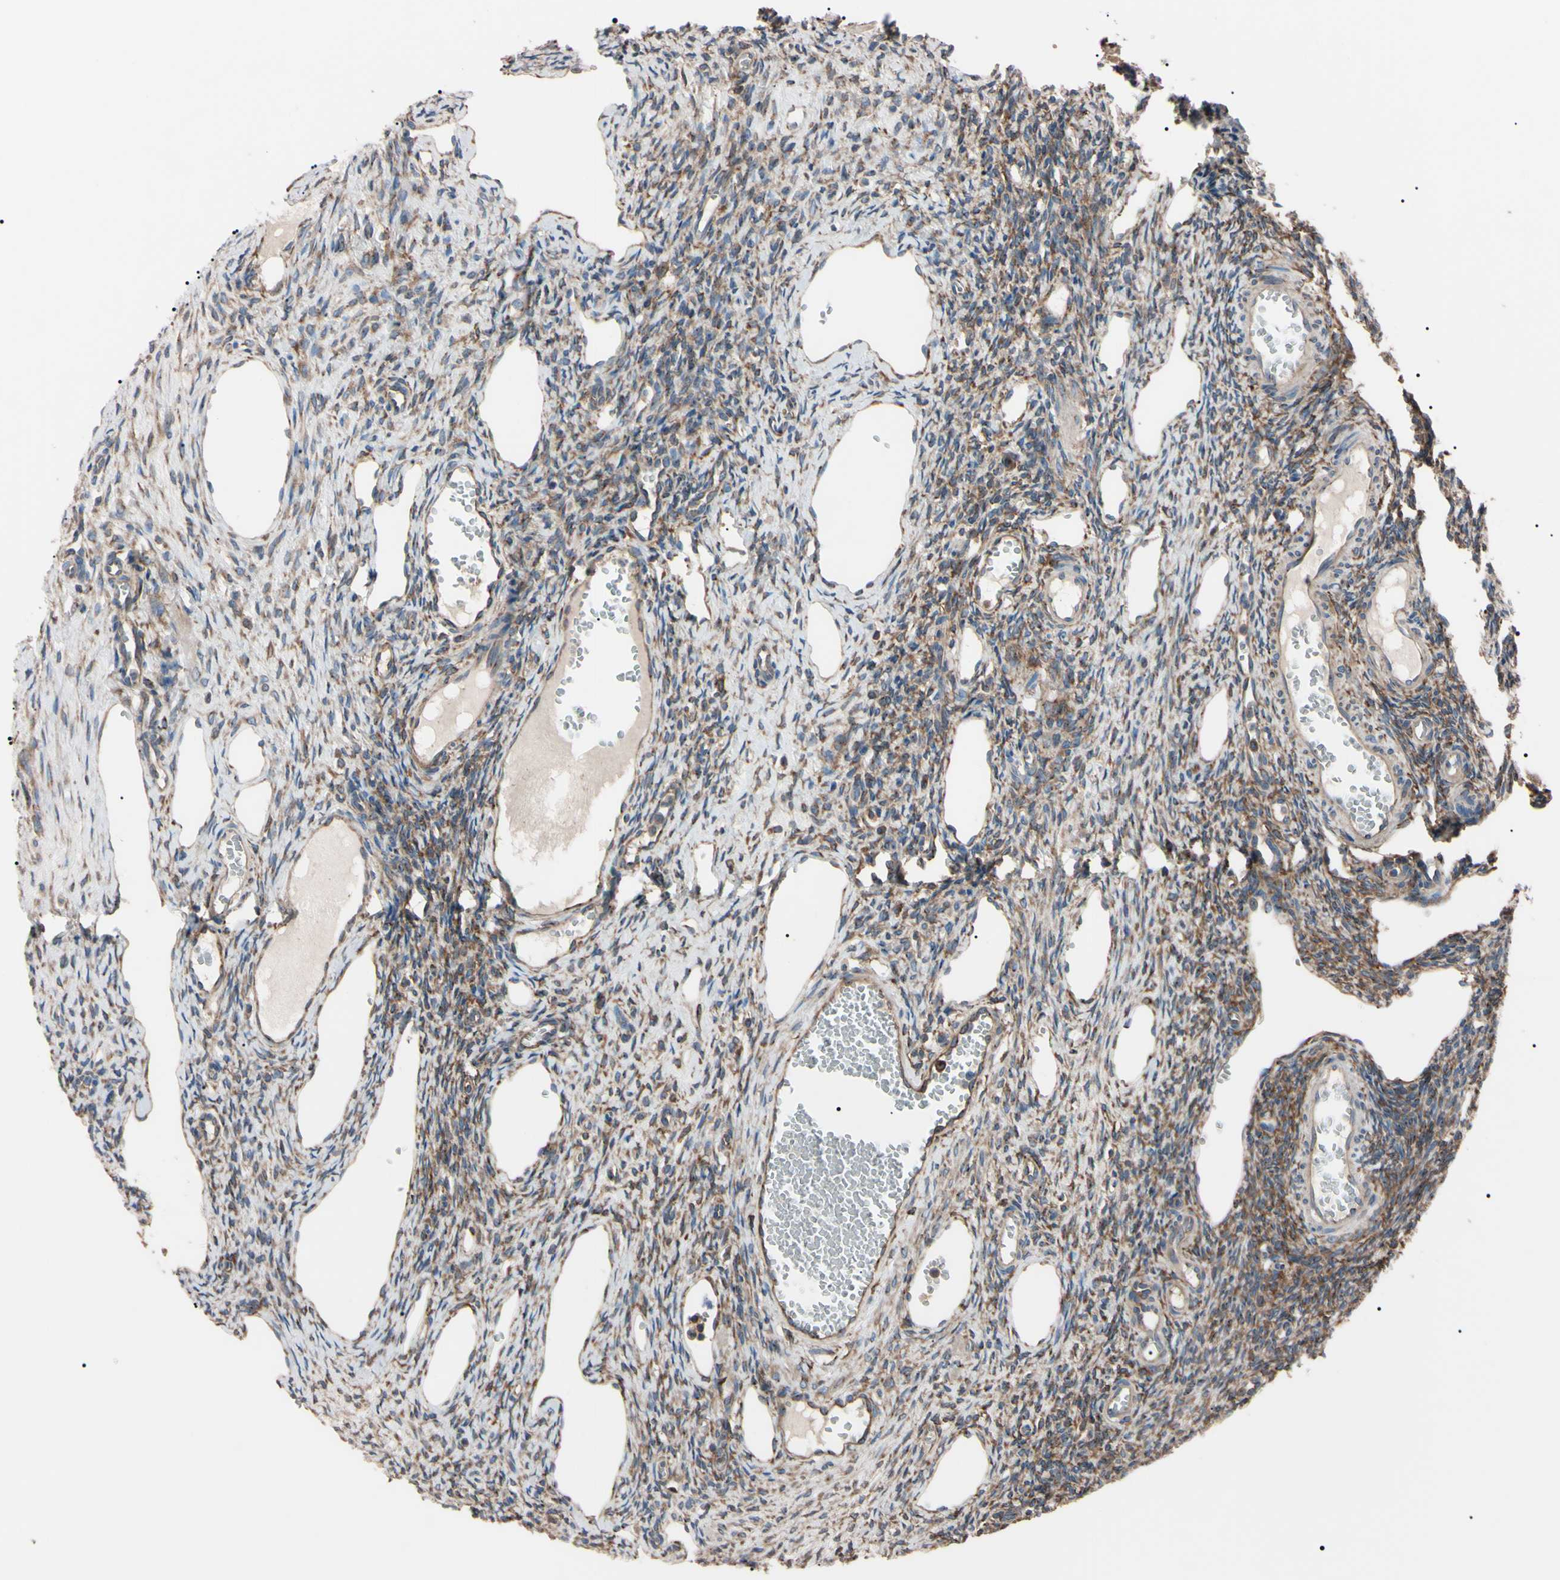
{"staining": {"intensity": "moderate", "quantity": ">75%", "location": "cytoplasmic/membranous"}, "tissue": "ovary", "cell_type": "Ovarian stroma cells", "image_type": "normal", "snomed": [{"axis": "morphology", "description": "Normal tissue, NOS"}, {"axis": "topography", "description": "Ovary"}], "caption": "DAB (3,3'-diaminobenzidine) immunohistochemical staining of normal ovary reveals moderate cytoplasmic/membranous protein expression in approximately >75% of ovarian stroma cells.", "gene": "PRKACA", "patient": {"sex": "female", "age": 33}}